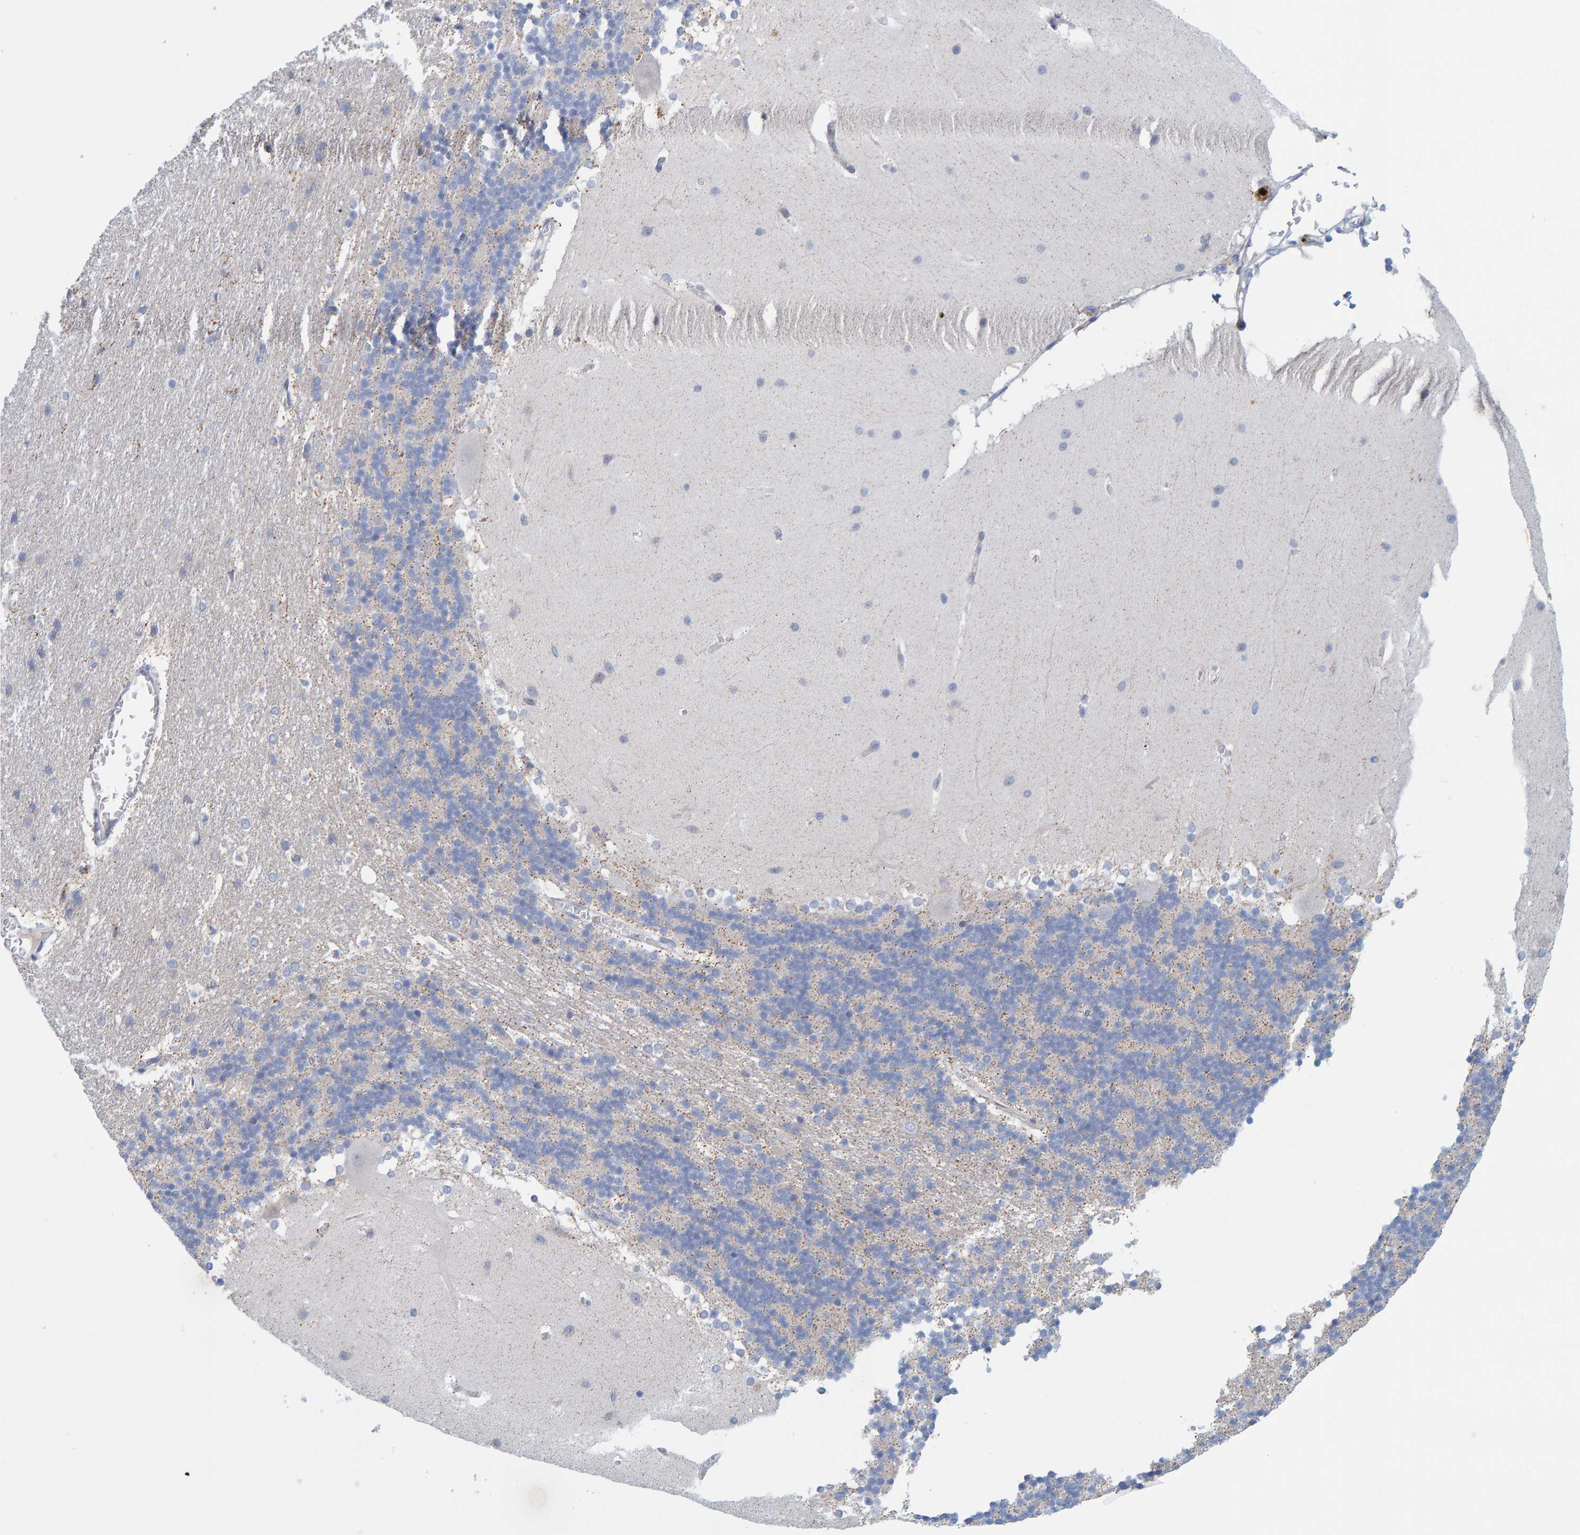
{"staining": {"intensity": "negative", "quantity": "none", "location": "none"}, "tissue": "cerebellum", "cell_type": "Cells in granular layer", "image_type": "normal", "snomed": [{"axis": "morphology", "description": "Normal tissue, NOS"}, {"axis": "topography", "description": "Cerebellum"}], "caption": "IHC of unremarkable human cerebellum reveals no expression in cells in granular layer.", "gene": "ZC3H3", "patient": {"sex": "female", "age": 19}}